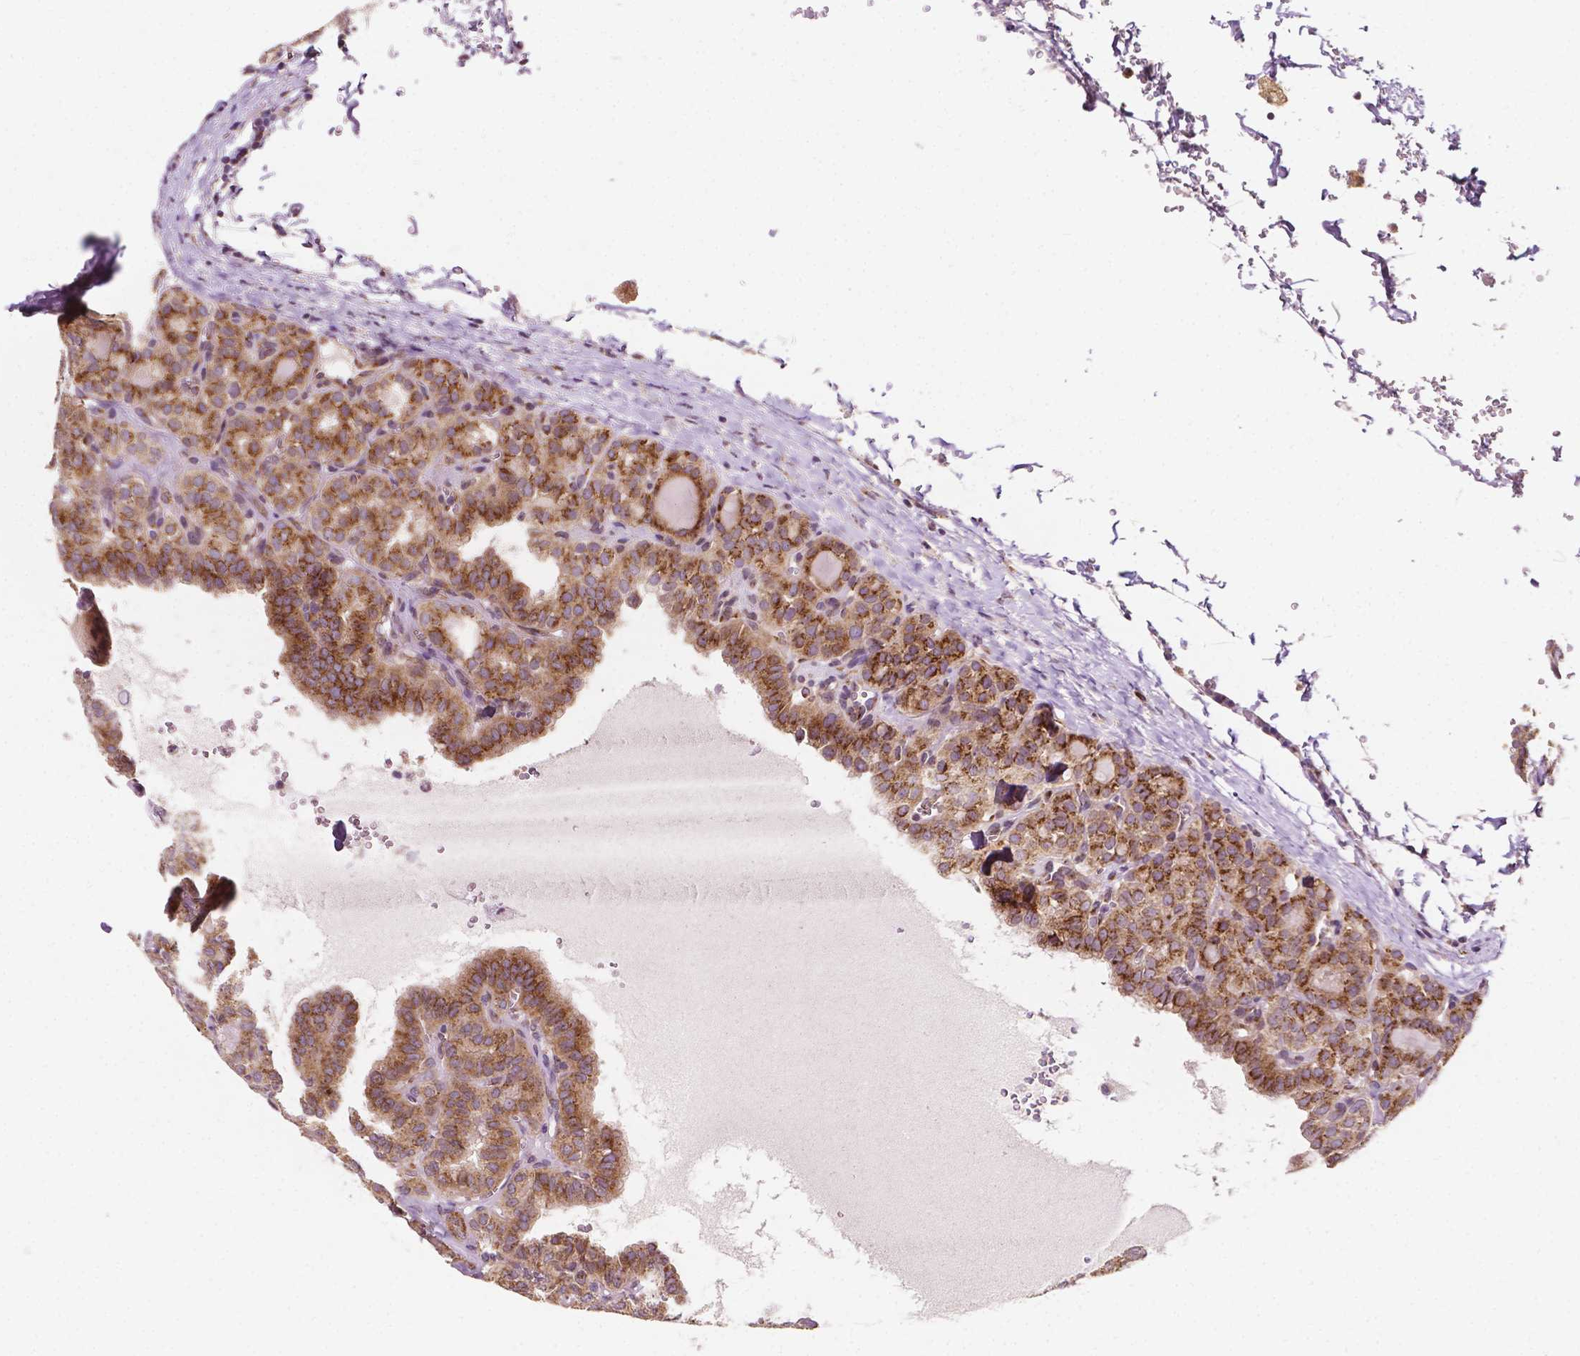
{"staining": {"intensity": "moderate", "quantity": ">75%", "location": "cytoplasmic/membranous"}, "tissue": "thyroid cancer", "cell_type": "Tumor cells", "image_type": "cancer", "snomed": [{"axis": "morphology", "description": "Papillary adenocarcinoma, NOS"}, {"axis": "topography", "description": "Thyroid gland"}], "caption": "Immunohistochemical staining of papillary adenocarcinoma (thyroid) exhibits moderate cytoplasmic/membranous protein positivity in approximately >75% of tumor cells. The staining was performed using DAB, with brown indicating positive protein expression. Nuclei are stained blue with hematoxylin.", "gene": "EBAG9", "patient": {"sex": "female", "age": 41}}